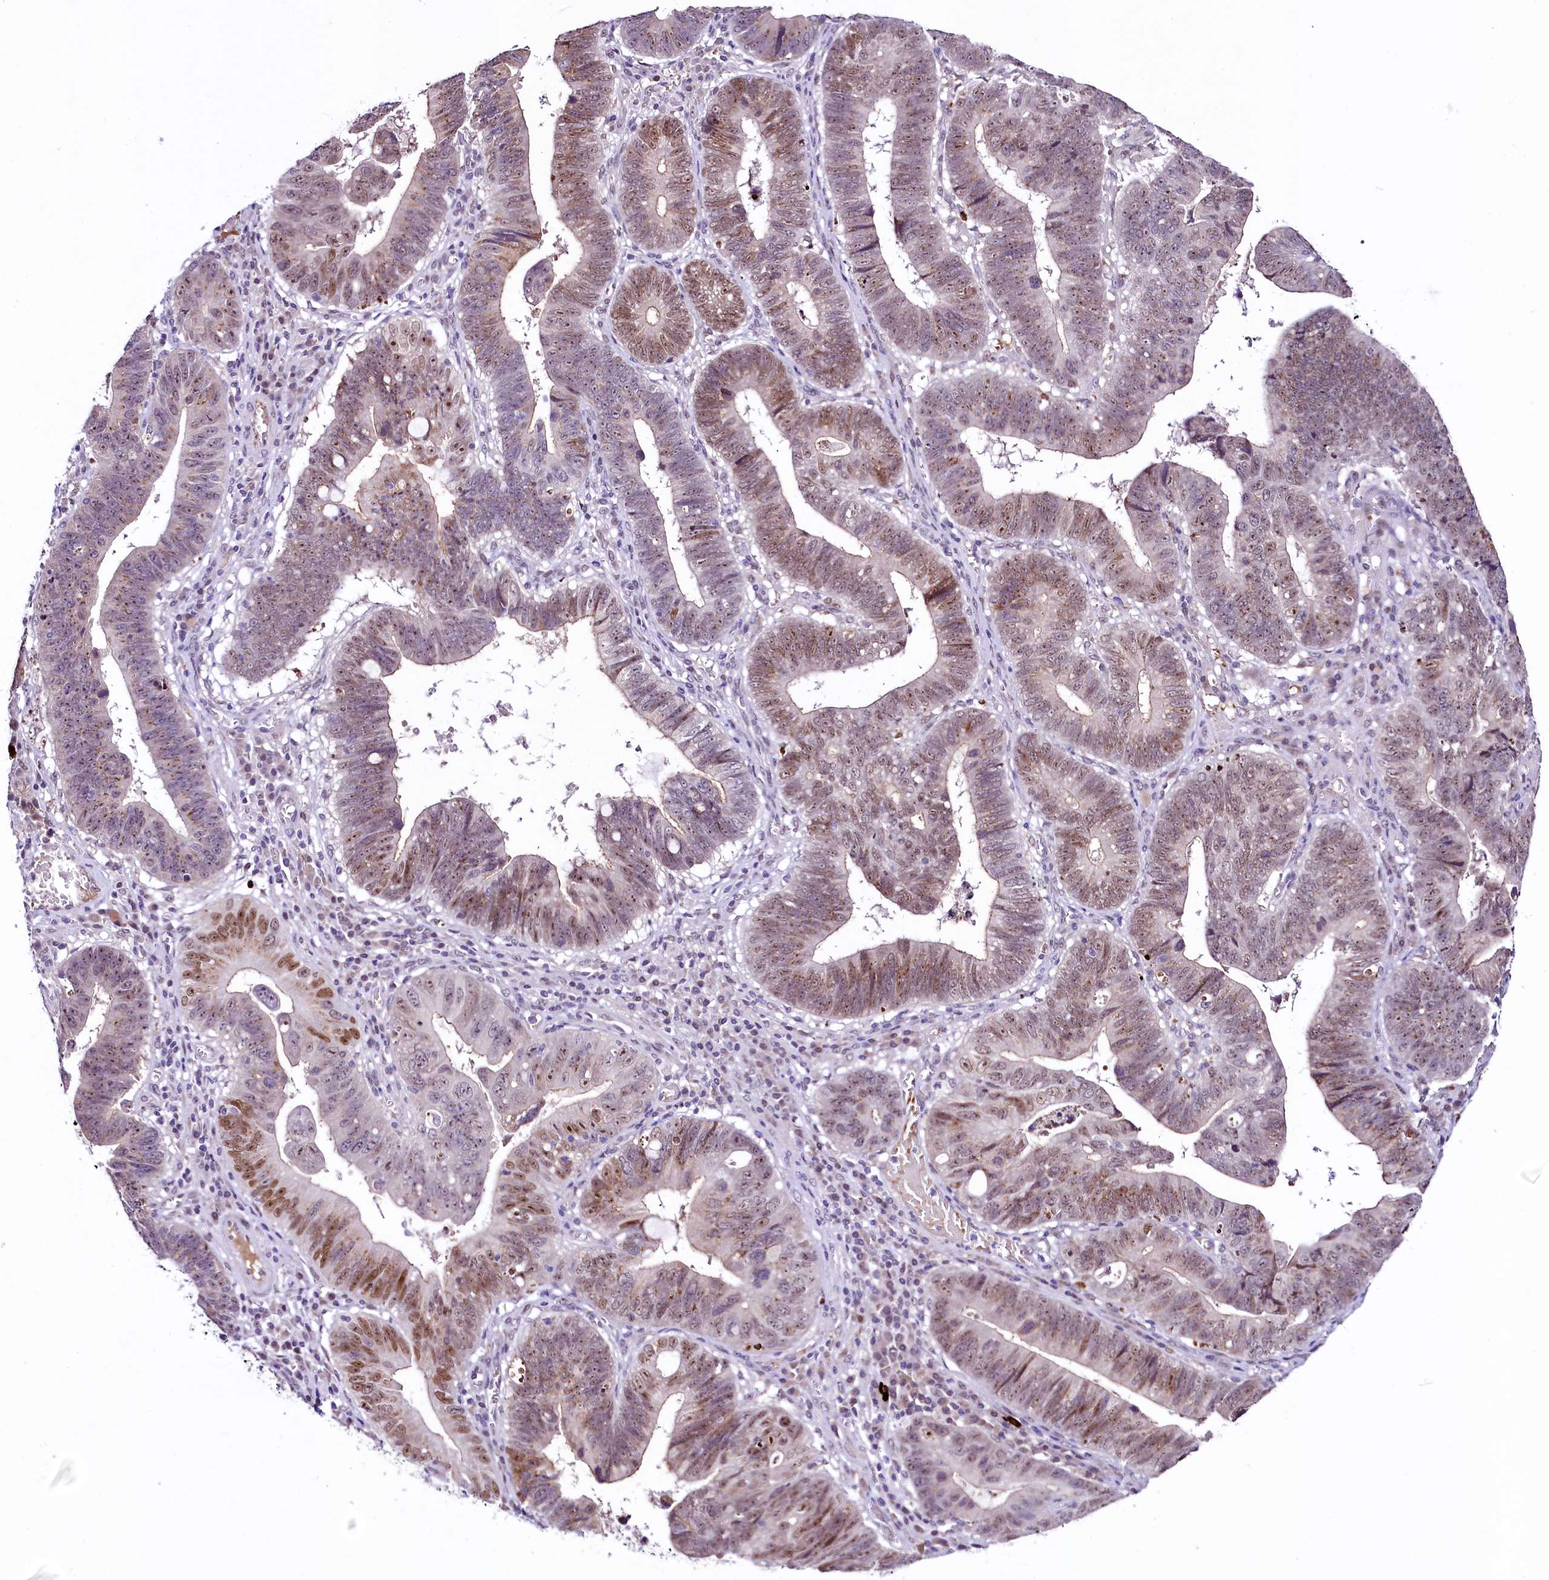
{"staining": {"intensity": "moderate", "quantity": "25%-75%", "location": "nuclear"}, "tissue": "stomach cancer", "cell_type": "Tumor cells", "image_type": "cancer", "snomed": [{"axis": "morphology", "description": "Adenocarcinoma, NOS"}, {"axis": "topography", "description": "Stomach"}], "caption": "Stomach adenocarcinoma stained with a brown dye reveals moderate nuclear positive expression in about 25%-75% of tumor cells.", "gene": "LEUTX", "patient": {"sex": "male", "age": 59}}